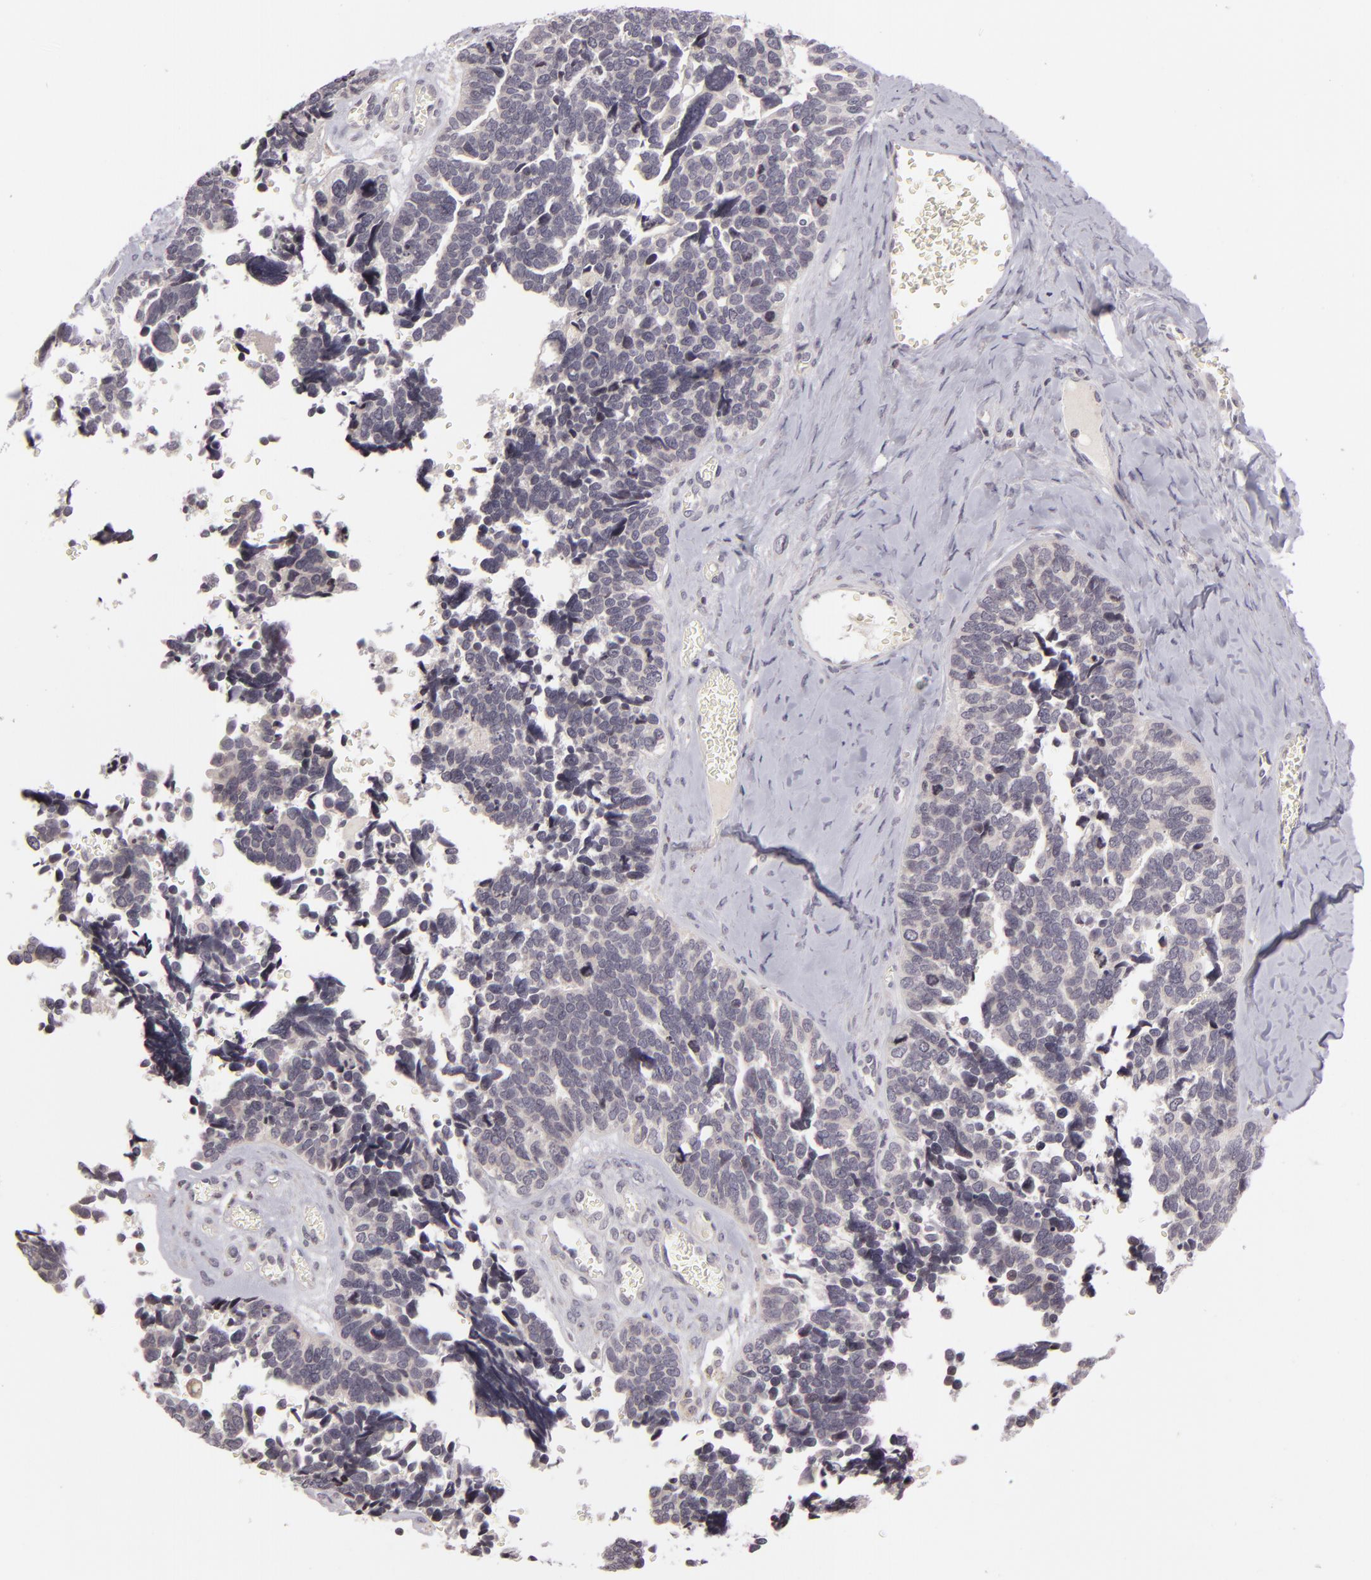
{"staining": {"intensity": "negative", "quantity": "none", "location": "none"}, "tissue": "ovarian cancer", "cell_type": "Tumor cells", "image_type": "cancer", "snomed": [{"axis": "morphology", "description": "Cystadenocarcinoma, serous, NOS"}, {"axis": "topography", "description": "Ovary"}], "caption": "IHC image of neoplastic tissue: human ovarian cancer (serous cystadenocarcinoma) stained with DAB shows no significant protein expression in tumor cells.", "gene": "AKAP6", "patient": {"sex": "female", "age": 77}}